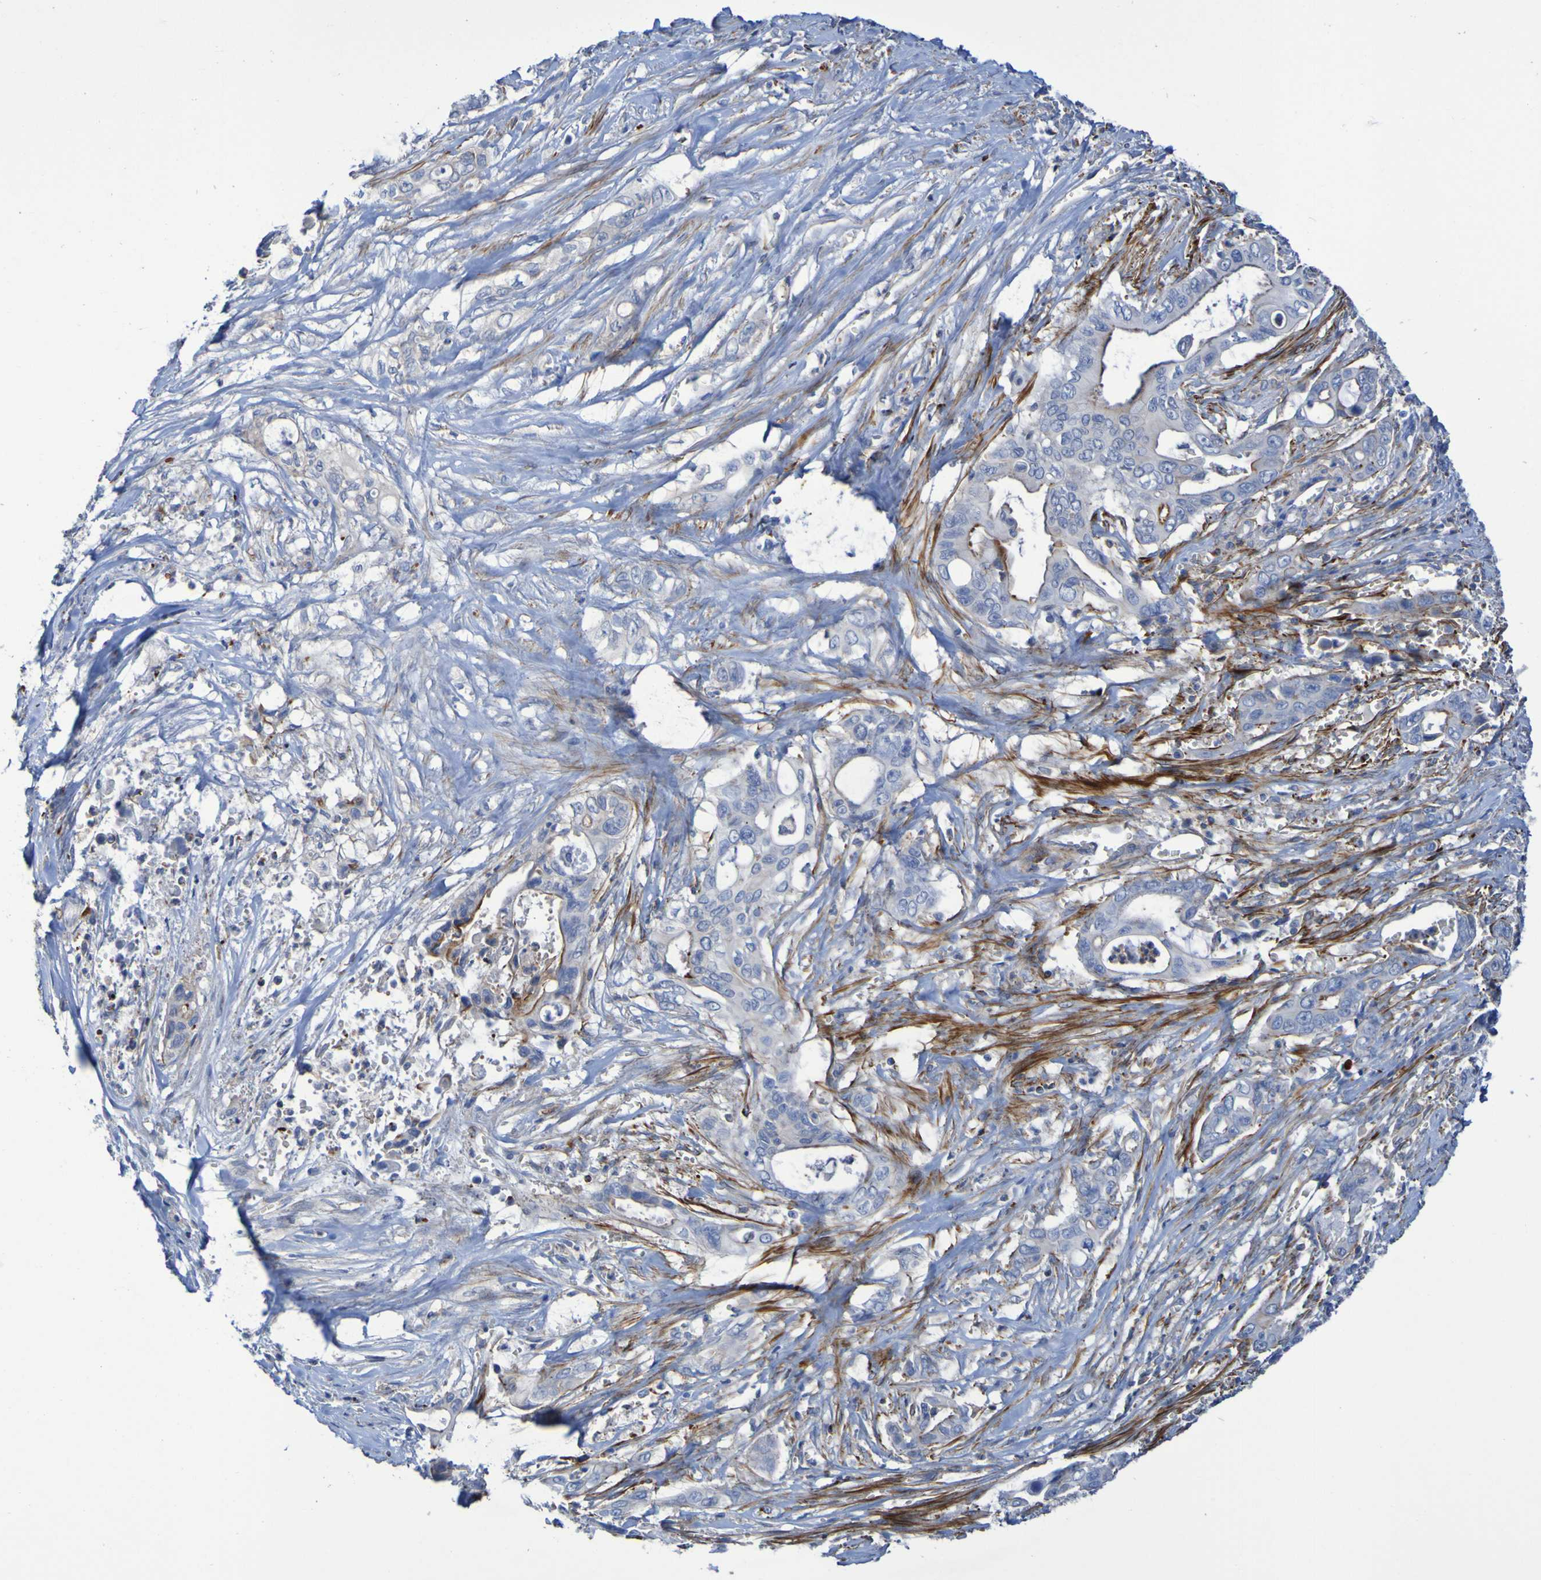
{"staining": {"intensity": "strong", "quantity": "<25%", "location": "cytoplasmic/membranous"}, "tissue": "pancreatic cancer", "cell_type": "Tumor cells", "image_type": "cancer", "snomed": [{"axis": "morphology", "description": "Adenocarcinoma, NOS"}, {"axis": "topography", "description": "Pancreas"}], "caption": "Pancreatic adenocarcinoma tissue reveals strong cytoplasmic/membranous positivity in approximately <25% of tumor cells, visualized by immunohistochemistry.", "gene": "RNF182", "patient": {"sex": "male", "age": 59}}